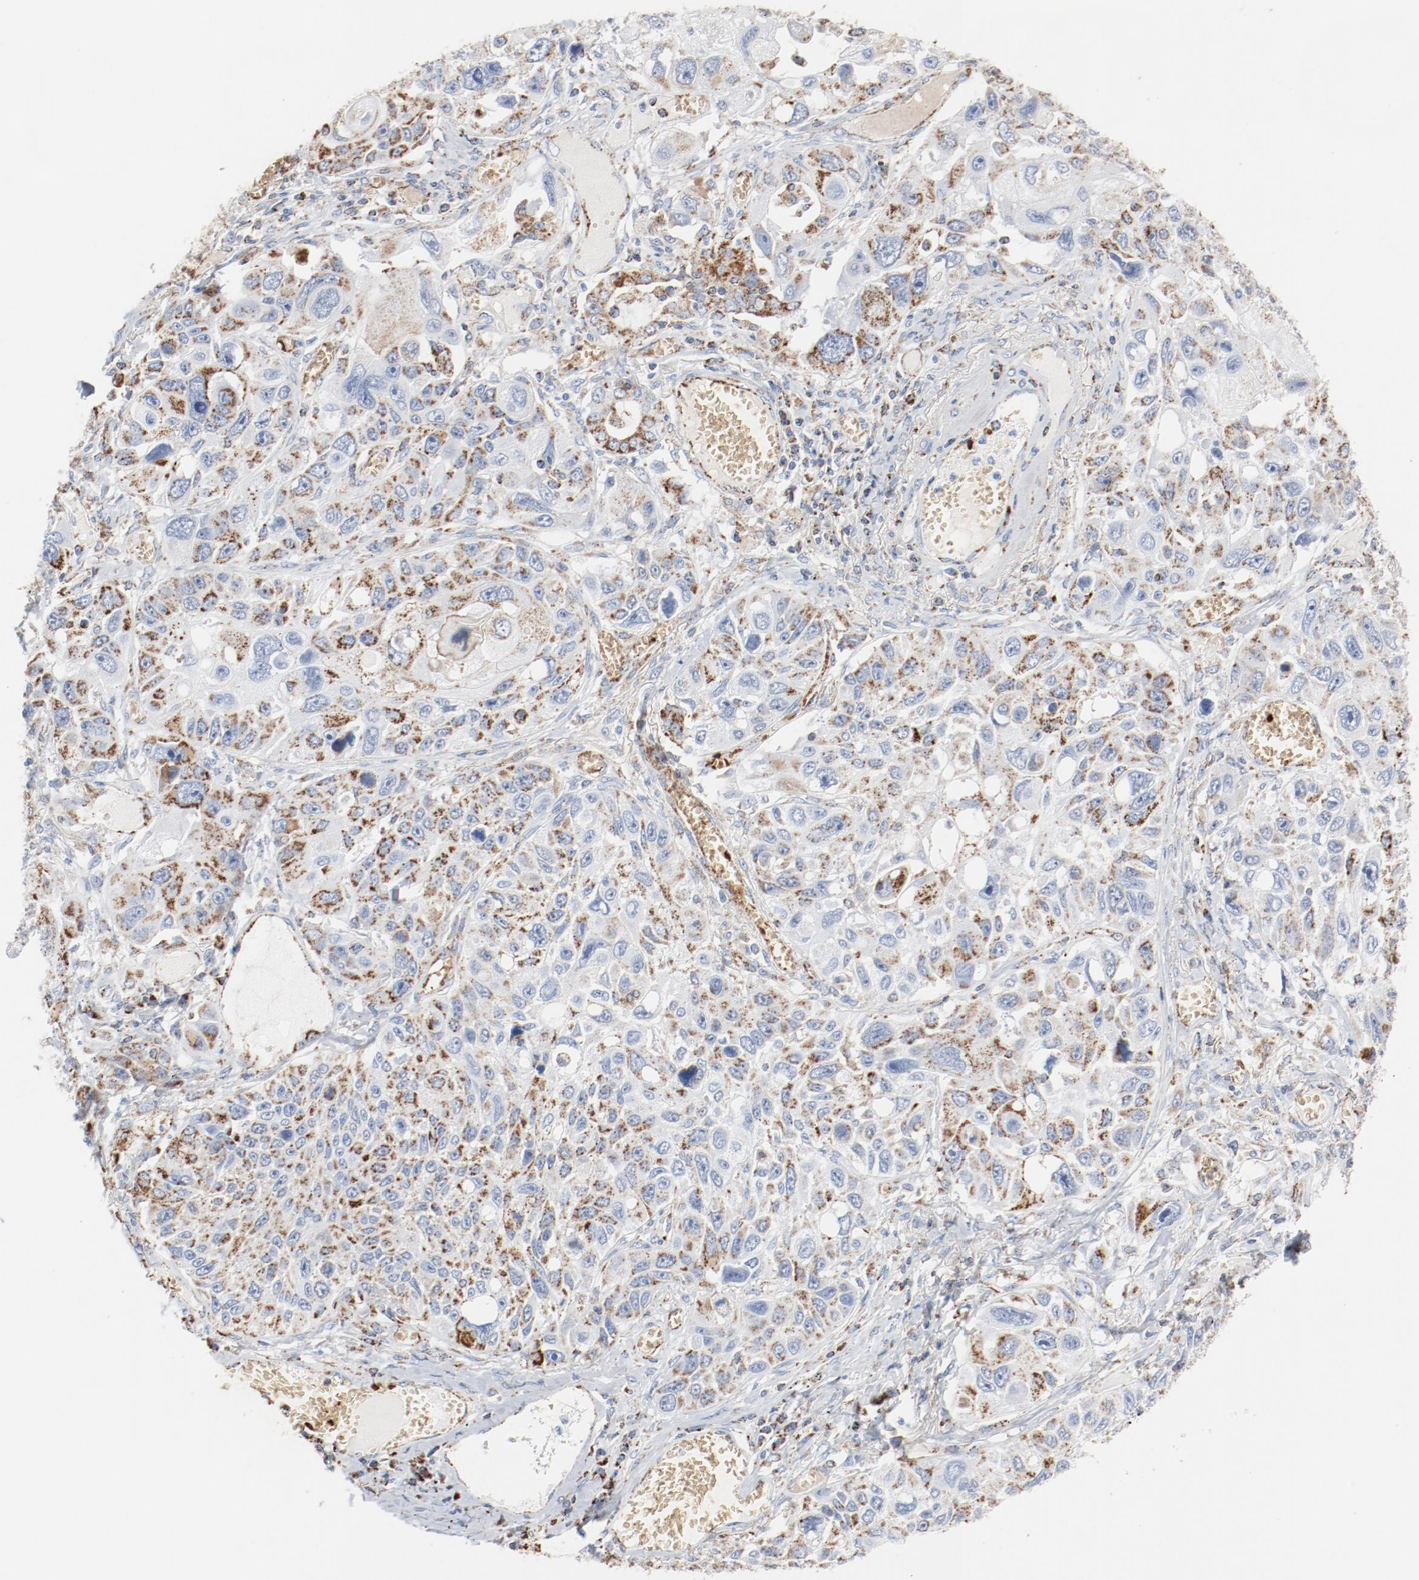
{"staining": {"intensity": "moderate", "quantity": "25%-75%", "location": "cytoplasmic/membranous"}, "tissue": "lung cancer", "cell_type": "Tumor cells", "image_type": "cancer", "snomed": [{"axis": "morphology", "description": "Squamous cell carcinoma, NOS"}, {"axis": "topography", "description": "Lung"}], "caption": "Protein analysis of lung squamous cell carcinoma tissue displays moderate cytoplasmic/membranous staining in about 25%-75% of tumor cells.", "gene": "NDUFB8", "patient": {"sex": "male", "age": 71}}